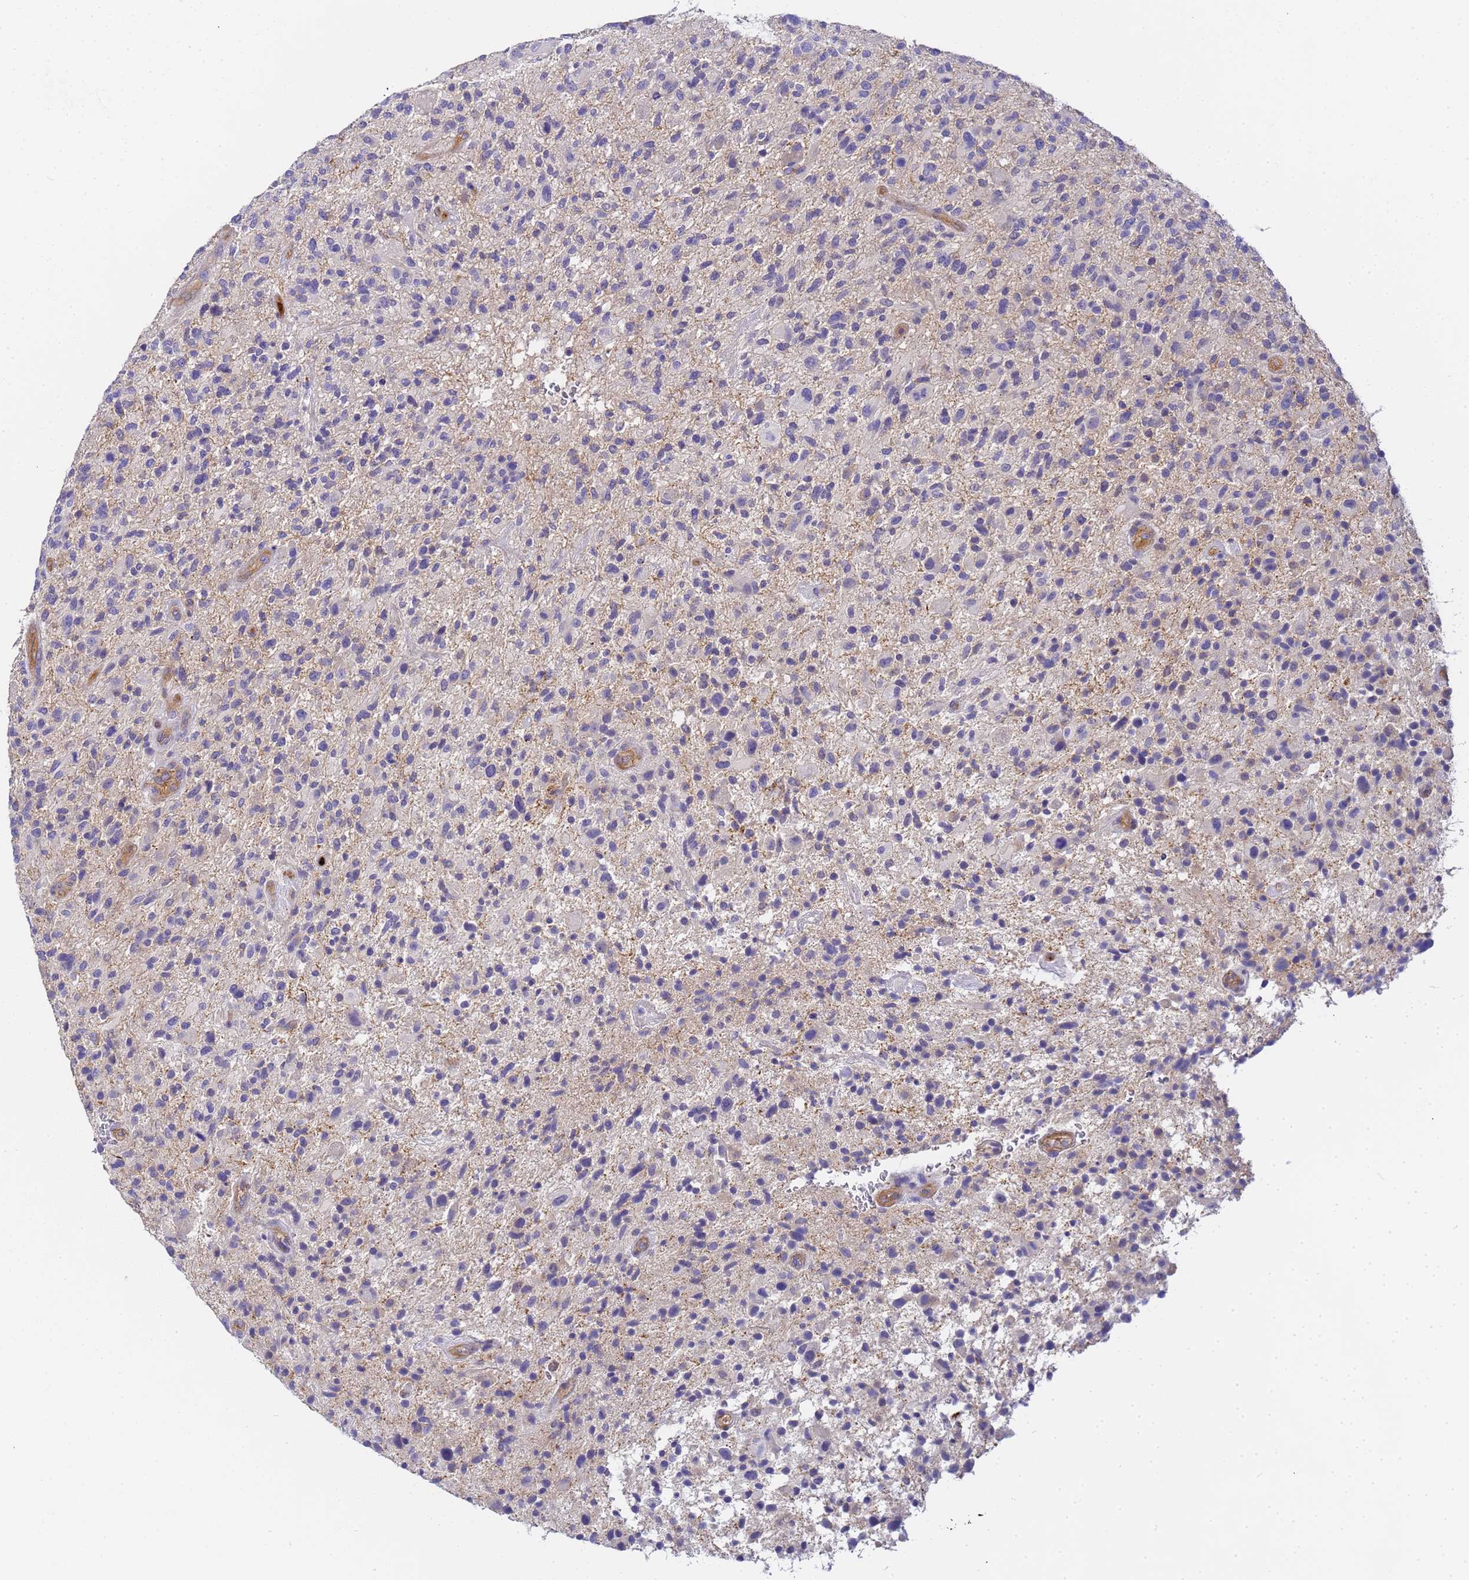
{"staining": {"intensity": "negative", "quantity": "none", "location": "none"}, "tissue": "glioma", "cell_type": "Tumor cells", "image_type": "cancer", "snomed": [{"axis": "morphology", "description": "Glioma, malignant, High grade"}, {"axis": "topography", "description": "Brain"}], "caption": "Tumor cells are negative for brown protein staining in high-grade glioma (malignant). (Immunohistochemistry, brightfield microscopy, high magnification).", "gene": "MYL12A", "patient": {"sex": "male", "age": 47}}